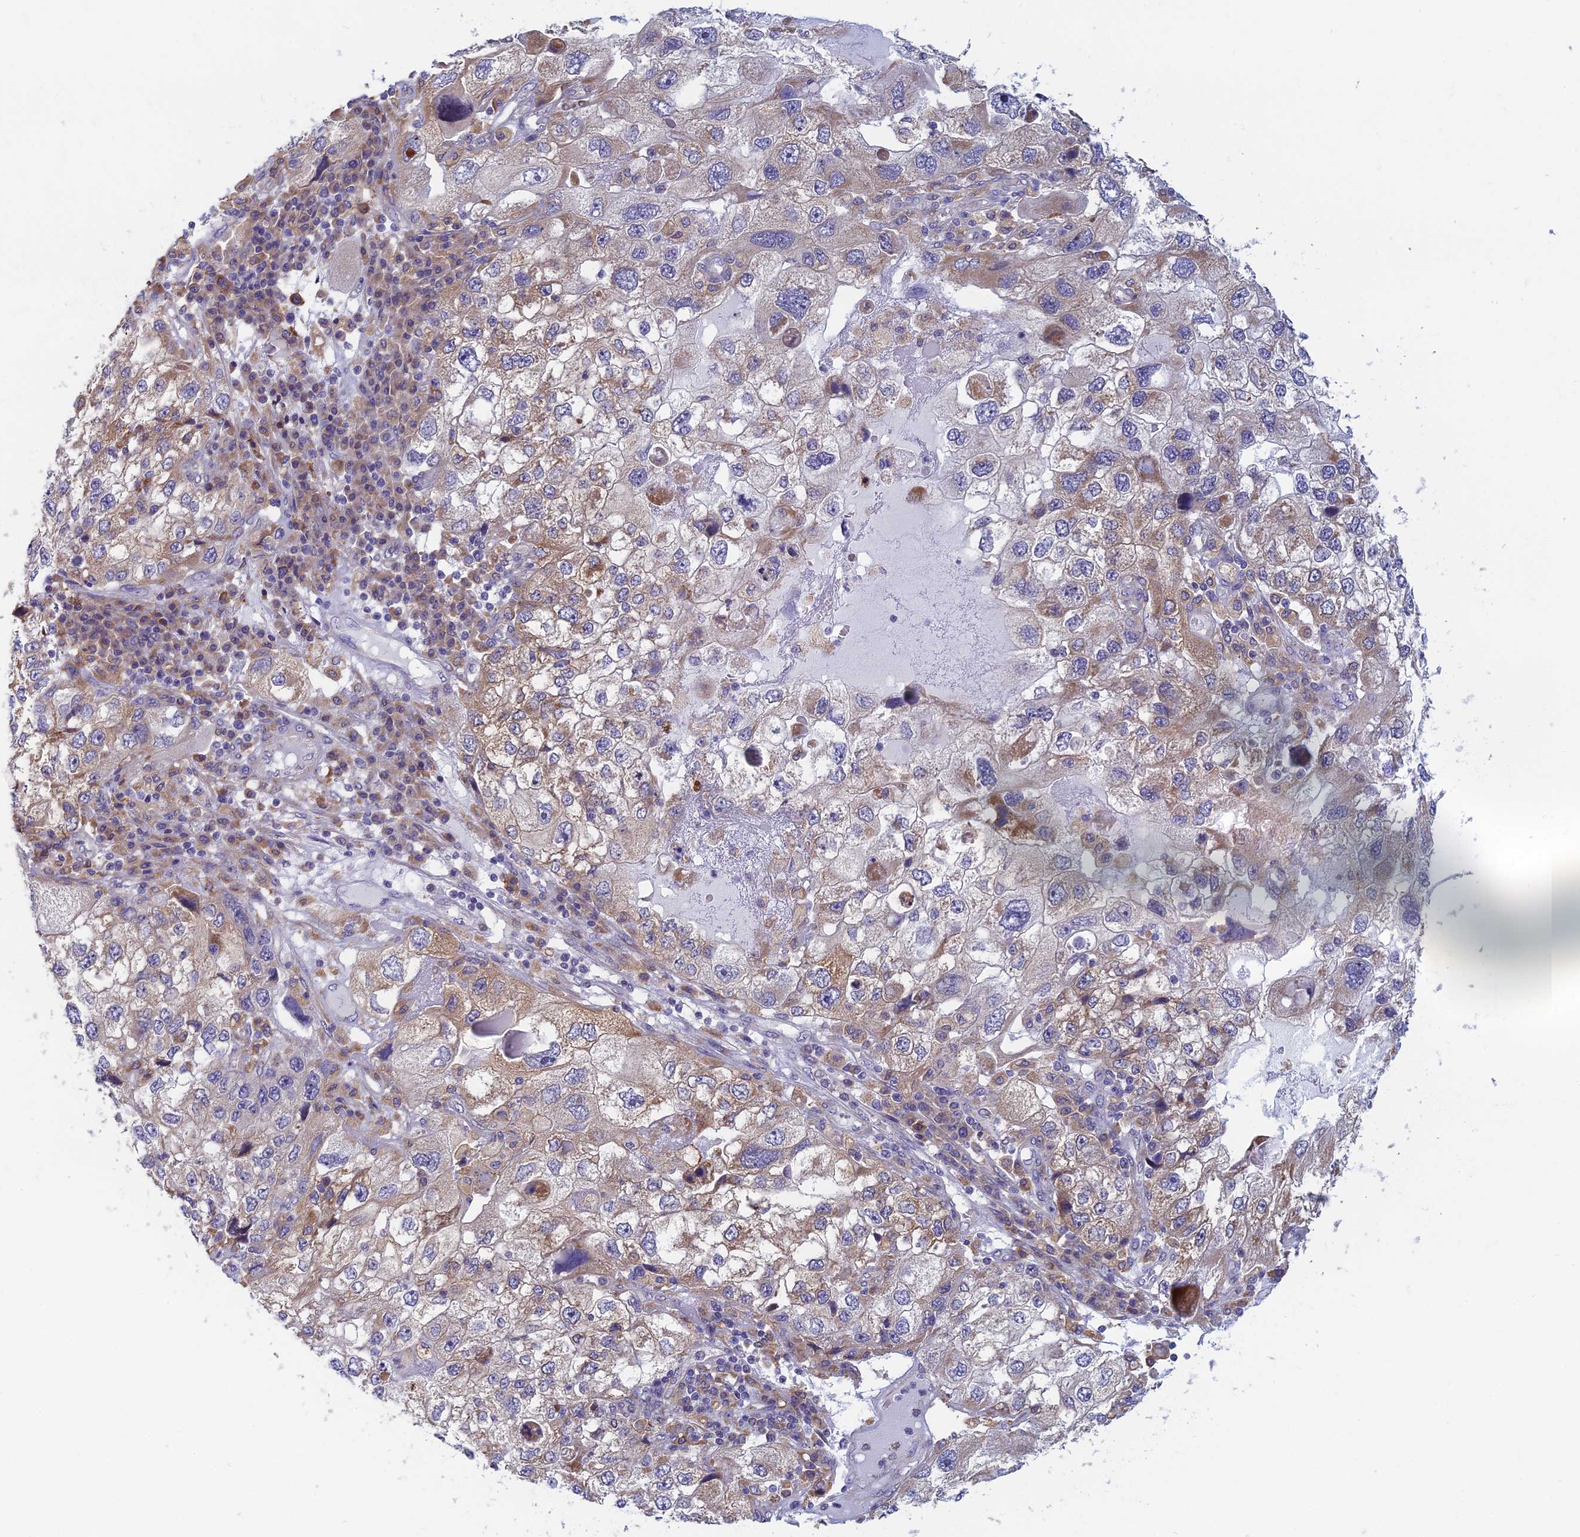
{"staining": {"intensity": "weak", "quantity": "25%-75%", "location": "cytoplasmic/membranous"}, "tissue": "endometrial cancer", "cell_type": "Tumor cells", "image_type": "cancer", "snomed": [{"axis": "morphology", "description": "Adenocarcinoma, NOS"}, {"axis": "topography", "description": "Endometrium"}], "caption": "The image shows a brown stain indicating the presence of a protein in the cytoplasmic/membranous of tumor cells in endometrial cancer.", "gene": "DDX51", "patient": {"sex": "female", "age": 49}}